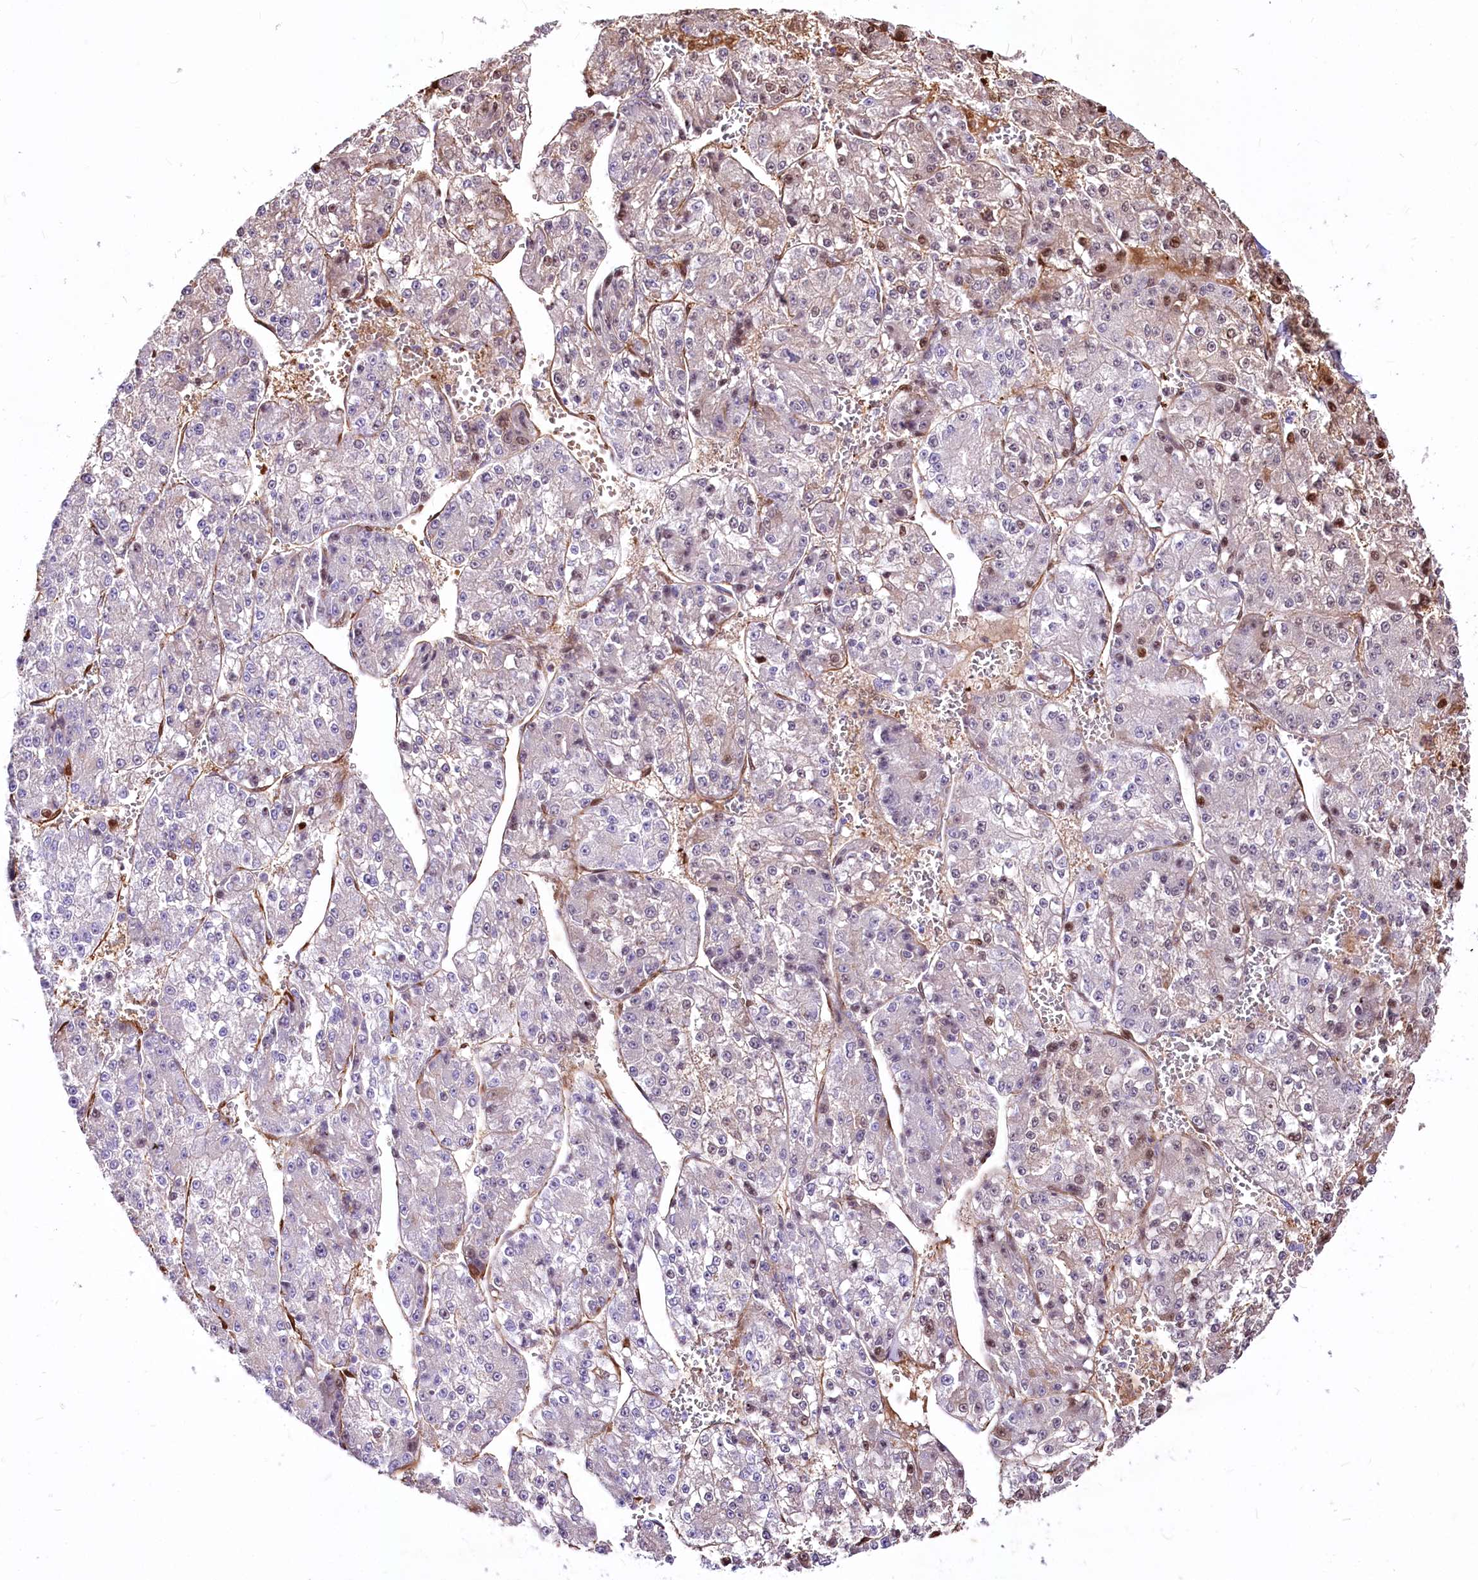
{"staining": {"intensity": "moderate", "quantity": "<25%", "location": "cytoplasmic/membranous,nuclear"}, "tissue": "liver cancer", "cell_type": "Tumor cells", "image_type": "cancer", "snomed": [{"axis": "morphology", "description": "Carcinoma, Hepatocellular, NOS"}, {"axis": "topography", "description": "Liver"}], "caption": "Human liver cancer stained with a protein marker displays moderate staining in tumor cells.", "gene": "PTMS", "patient": {"sex": "female", "age": 73}}